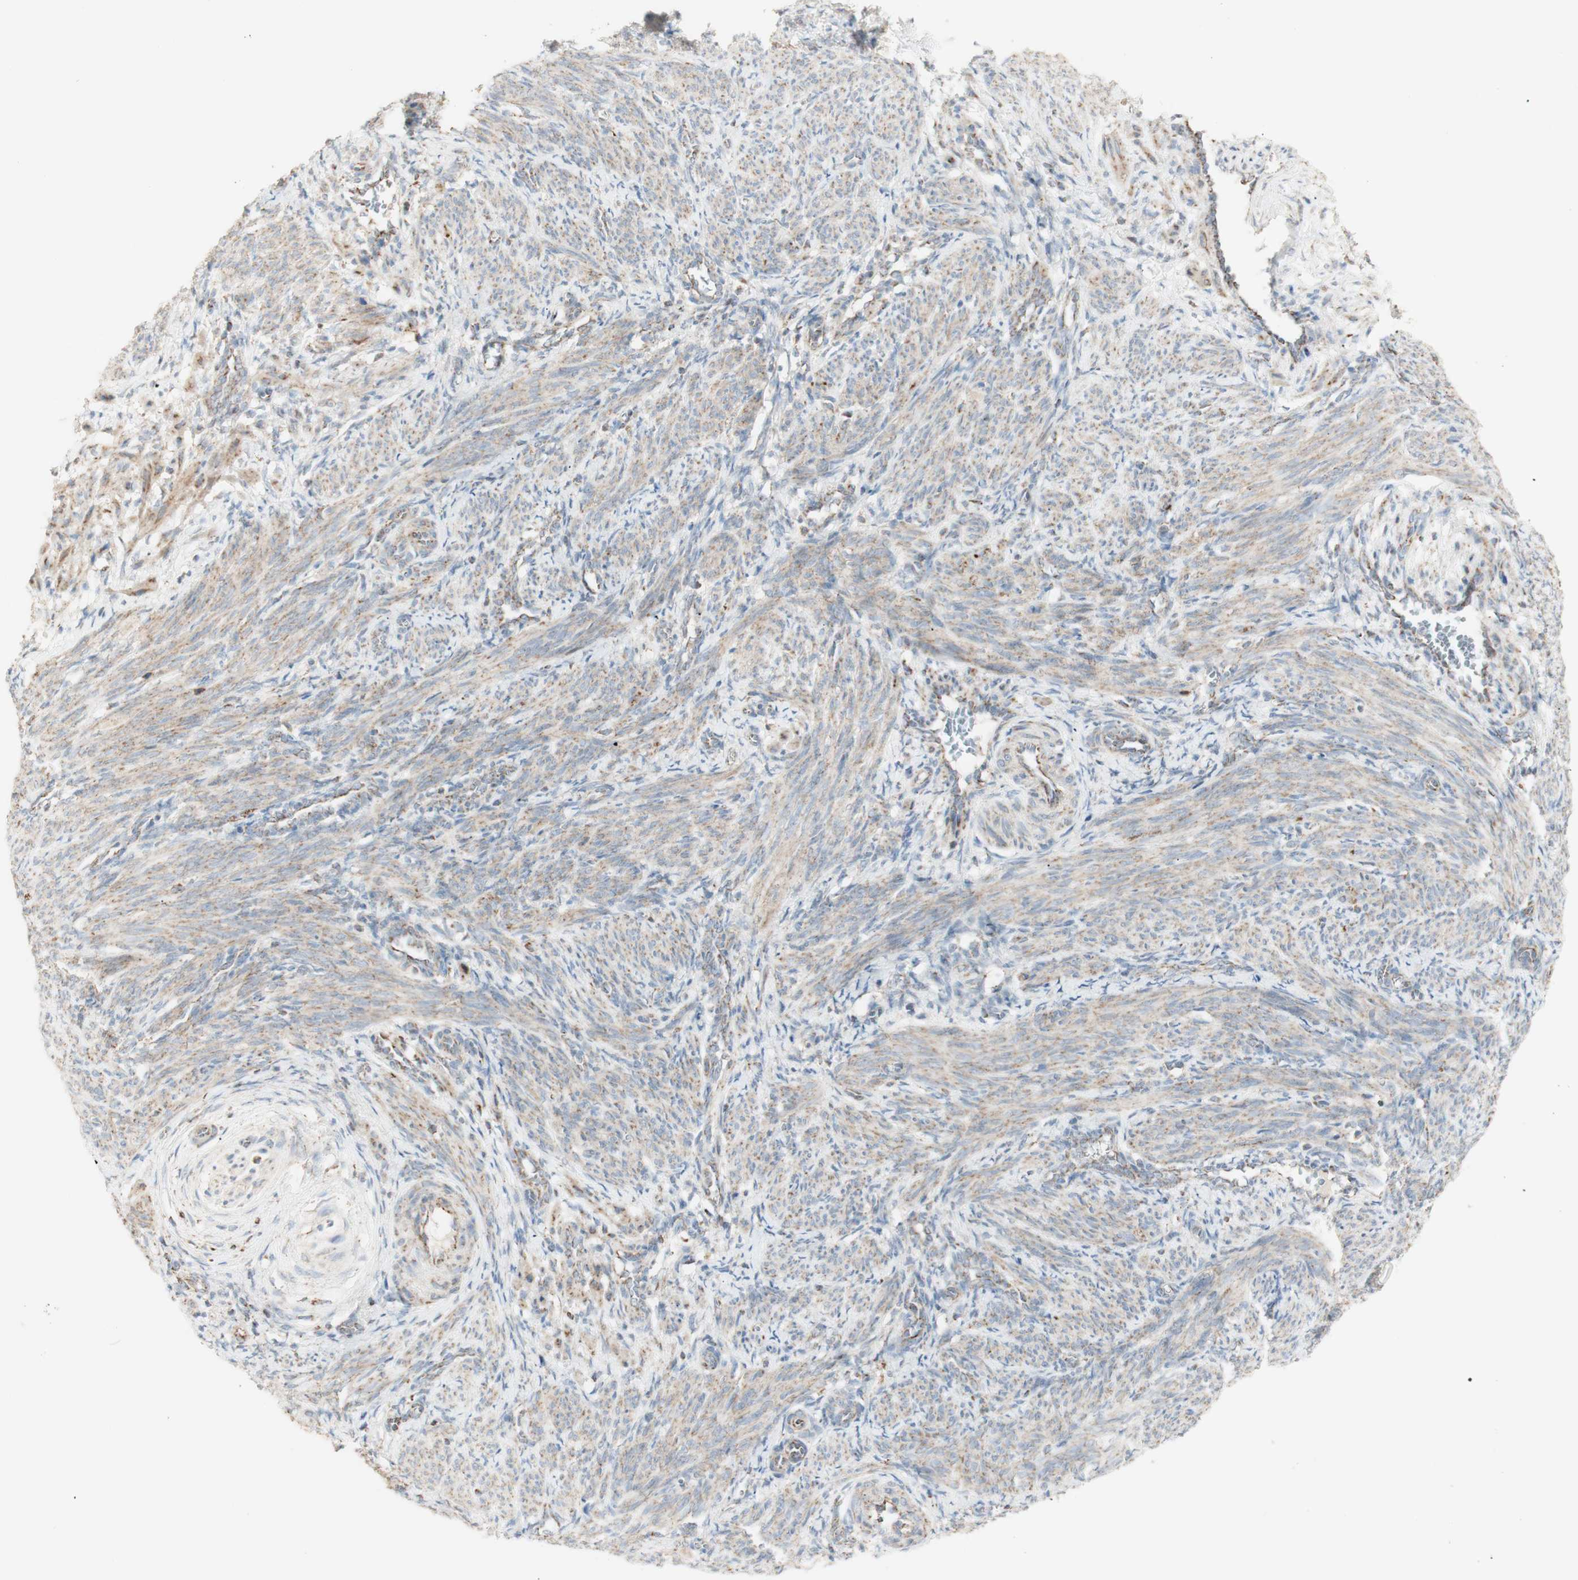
{"staining": {"intensity": "weak", "quantity": ">75%", "location": "cytoplasmic/membranous"}, "tissue": "smooth muscle", "cell_type": "Smooth muscle cells", "image_type": "normal", "snomed": [{"axis": "morphology", "description": "Normal tissue, NOS"}, {"axis": "topography", "description": "Endometrium"}], "caption": "Immunohistochemistry micrograph of unremarkable smooth muscle stained for a protein (brown), which displays low levels of weak cytoplasmic/membranous staining in about >75% of smooth muscle cells.", "gene": "LETM1", "patient": {"sex": "female", "age": 33}}